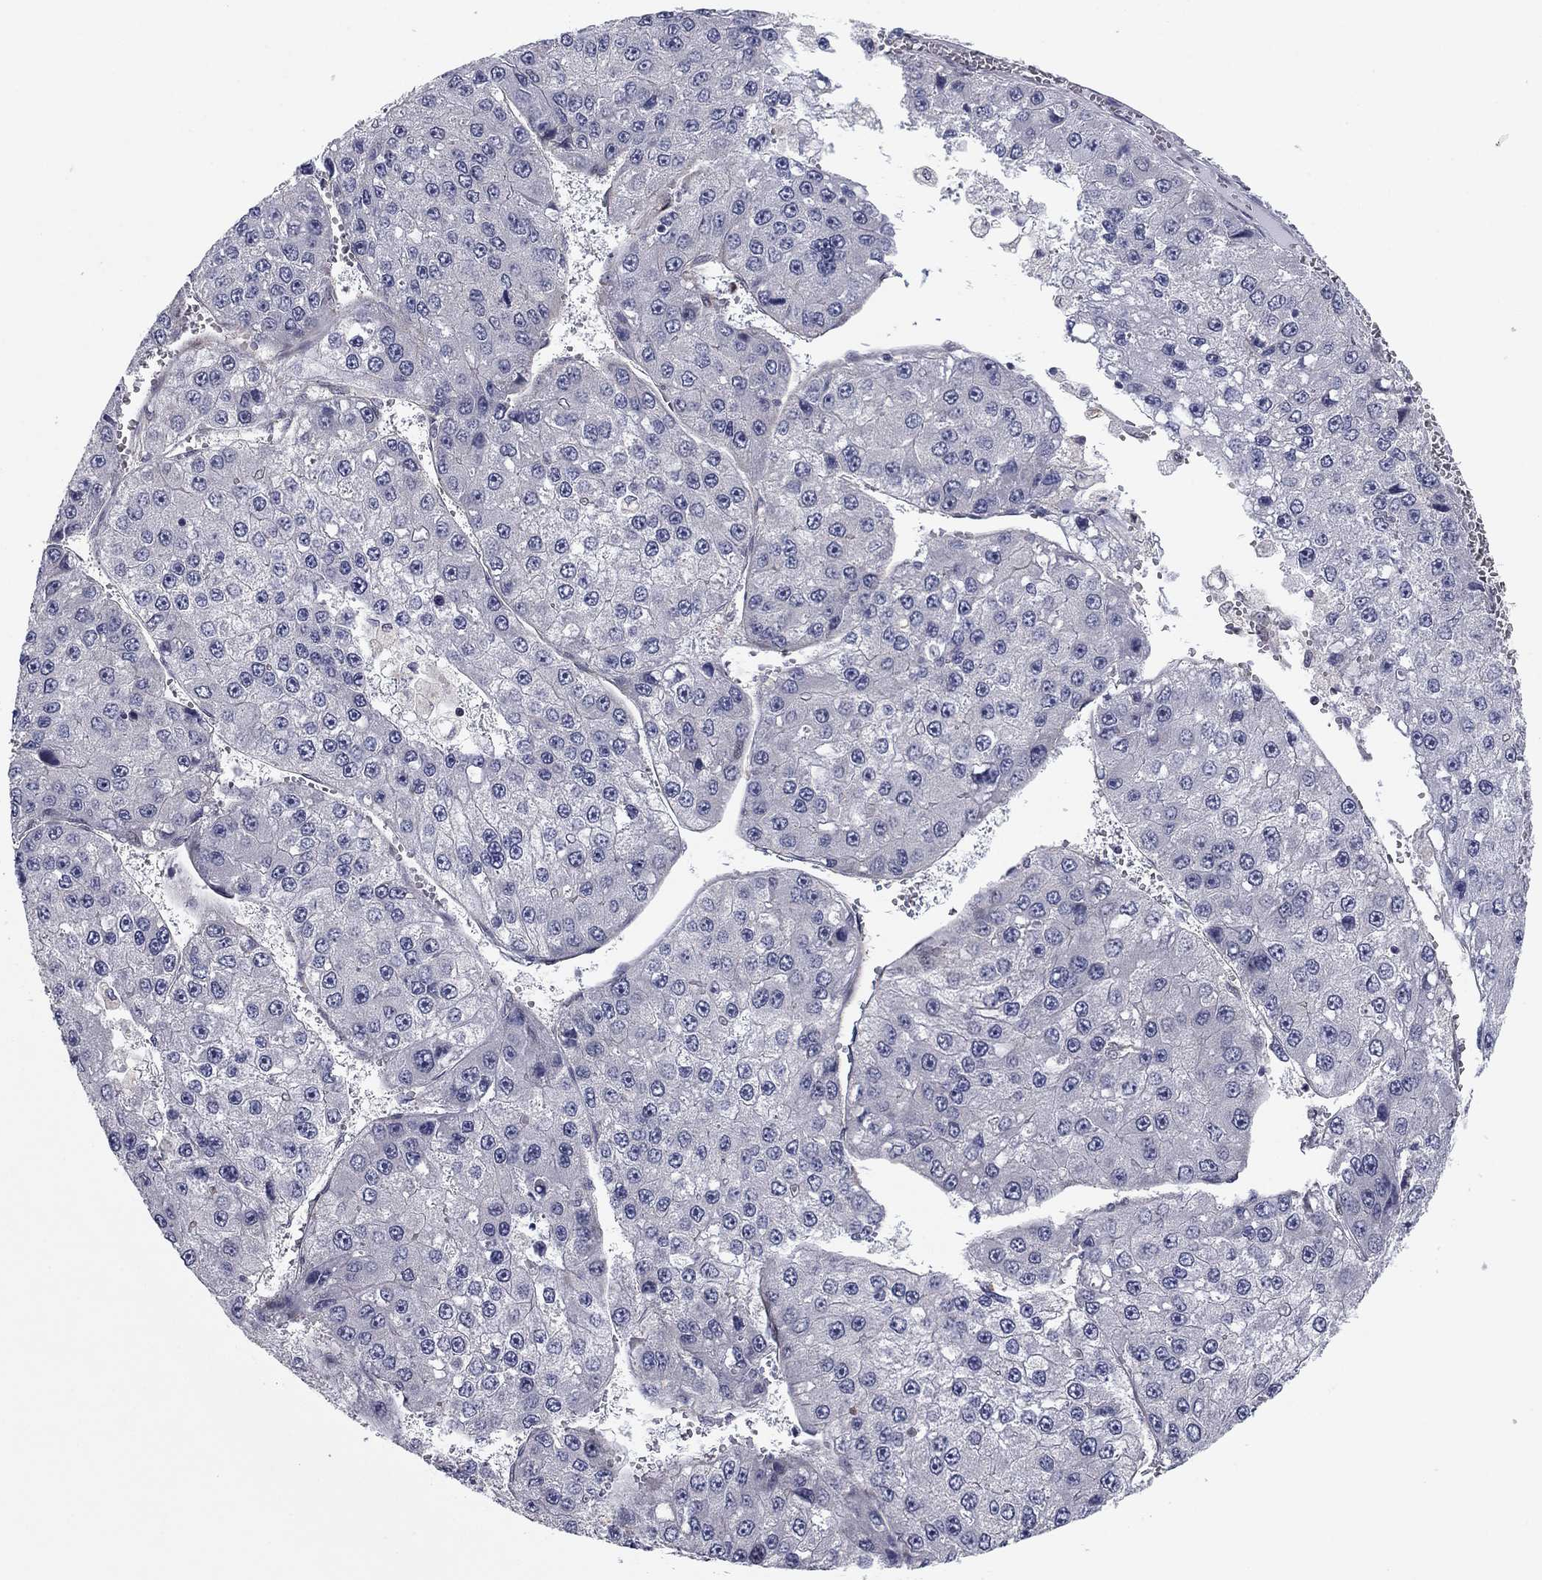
{"staining": {"intensity": "negative", "quantity": "none", "location": "none"}, "tissue": "liver cancer", "cell_type": "Tumor cells", "image_type": "cancer", "snomed": [{"axis": "morphology", "description": "Carcinoma, Hepatocellular, NOS"}, {"axis": "topography", "description": "Liver"}], "caption": "High magnification brightfield microscopy of hepatocellular carcinoma (liver) stained with DAB (3,3'-diaminobenzidine) (brown) and counterstained with hematoxylin (blue): tumor cells show no significant staining. (DAB immunohistochemistry (IHC), high magnification).", "gene": "BCL11A", "patient": {"sex": "female", "age": 73}}